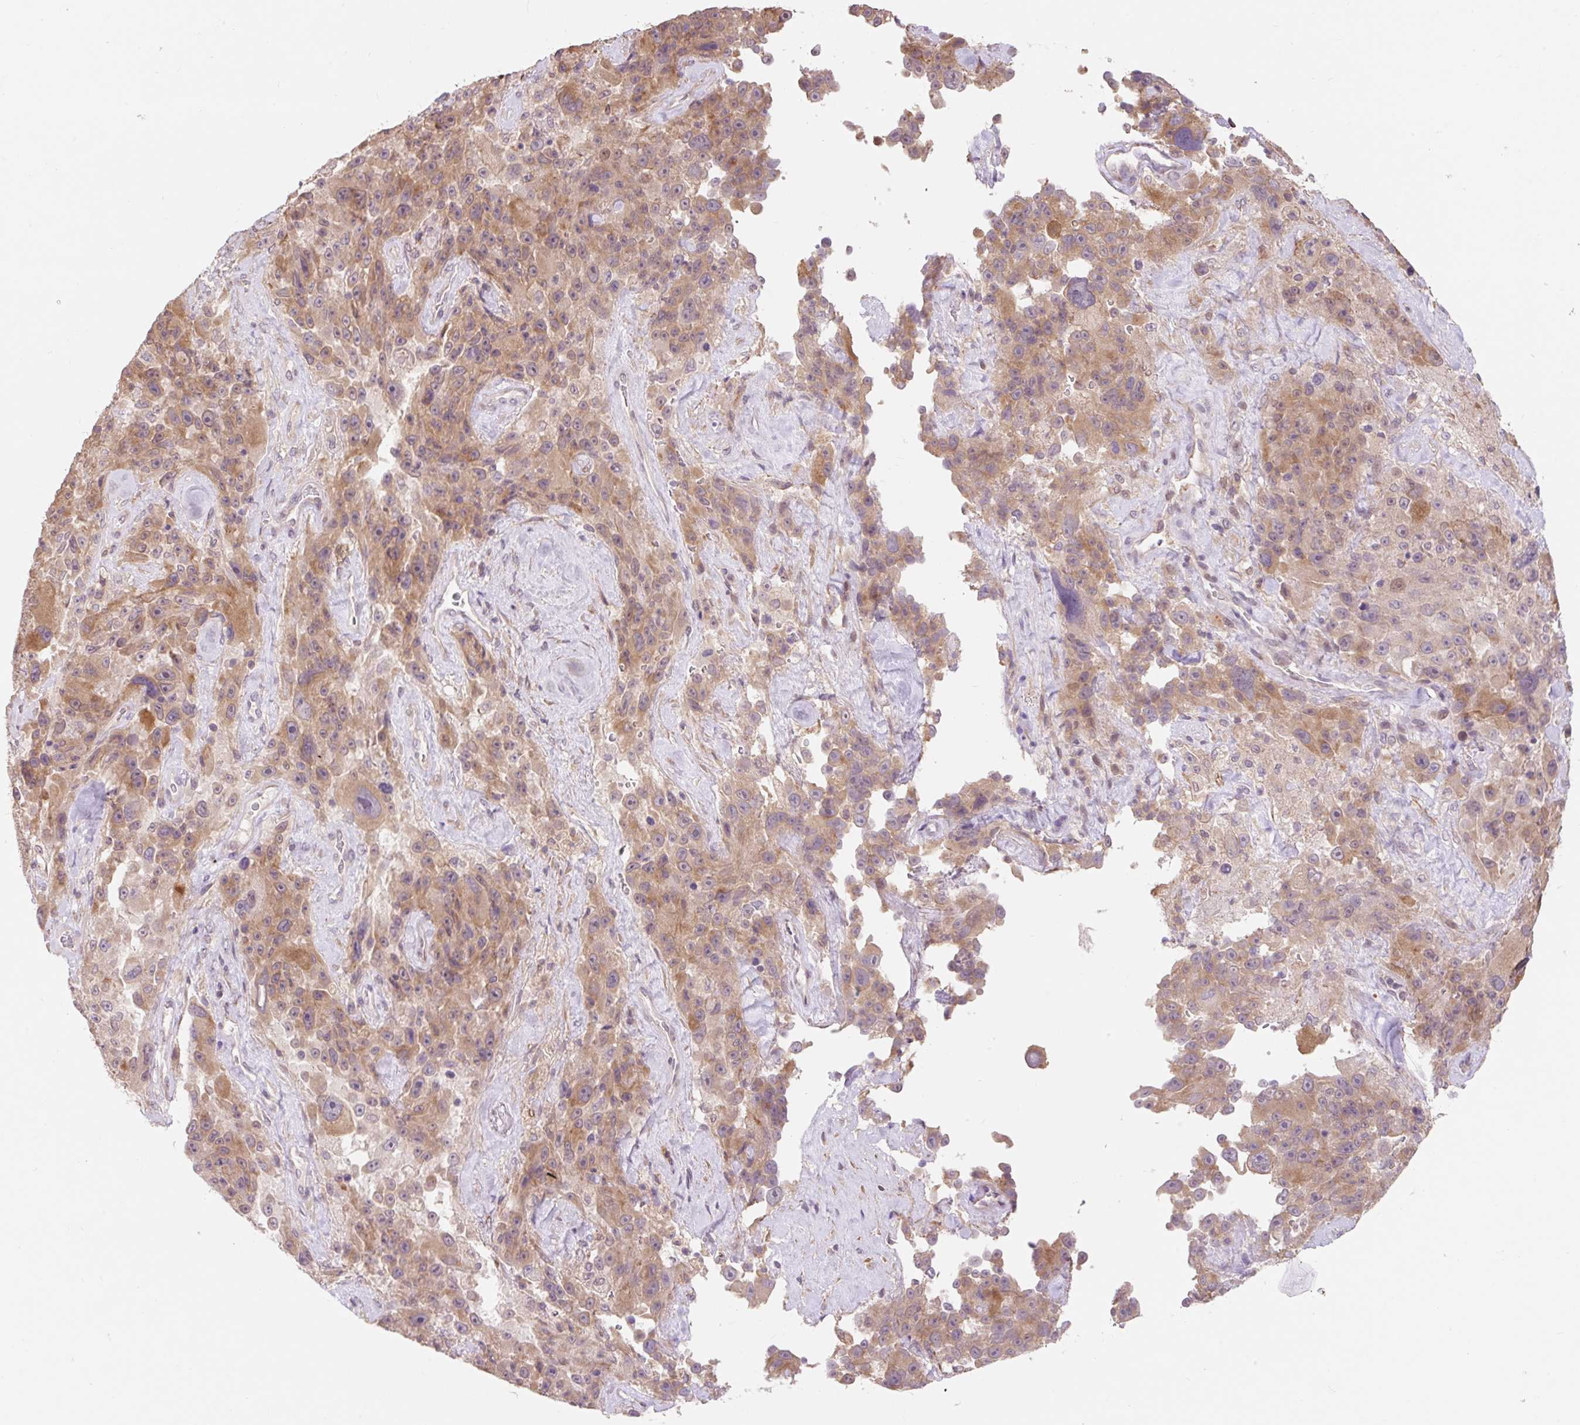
{"staining": {"intensity": "moderate", "quantity": ">75%", "location": "cytoplasmic/membranous"}, "tissue": "melanoma", "cell_type": "Tumor cells", "image_type": "cancer", "snomed": [{"axis": "morphology", "description": "Malignant melanoma, Metastatic site"}, {"axis": "topography", "description": "Lymph node"}], "caption": "The micrograph shows immunohistochemical staining of melanoma. There is moderate cytoplasmic/membranous staining is appreciated in about >75% of tumor cells.", "gene": "EMC10", "patient": {"sex": "male", "age": 62}}